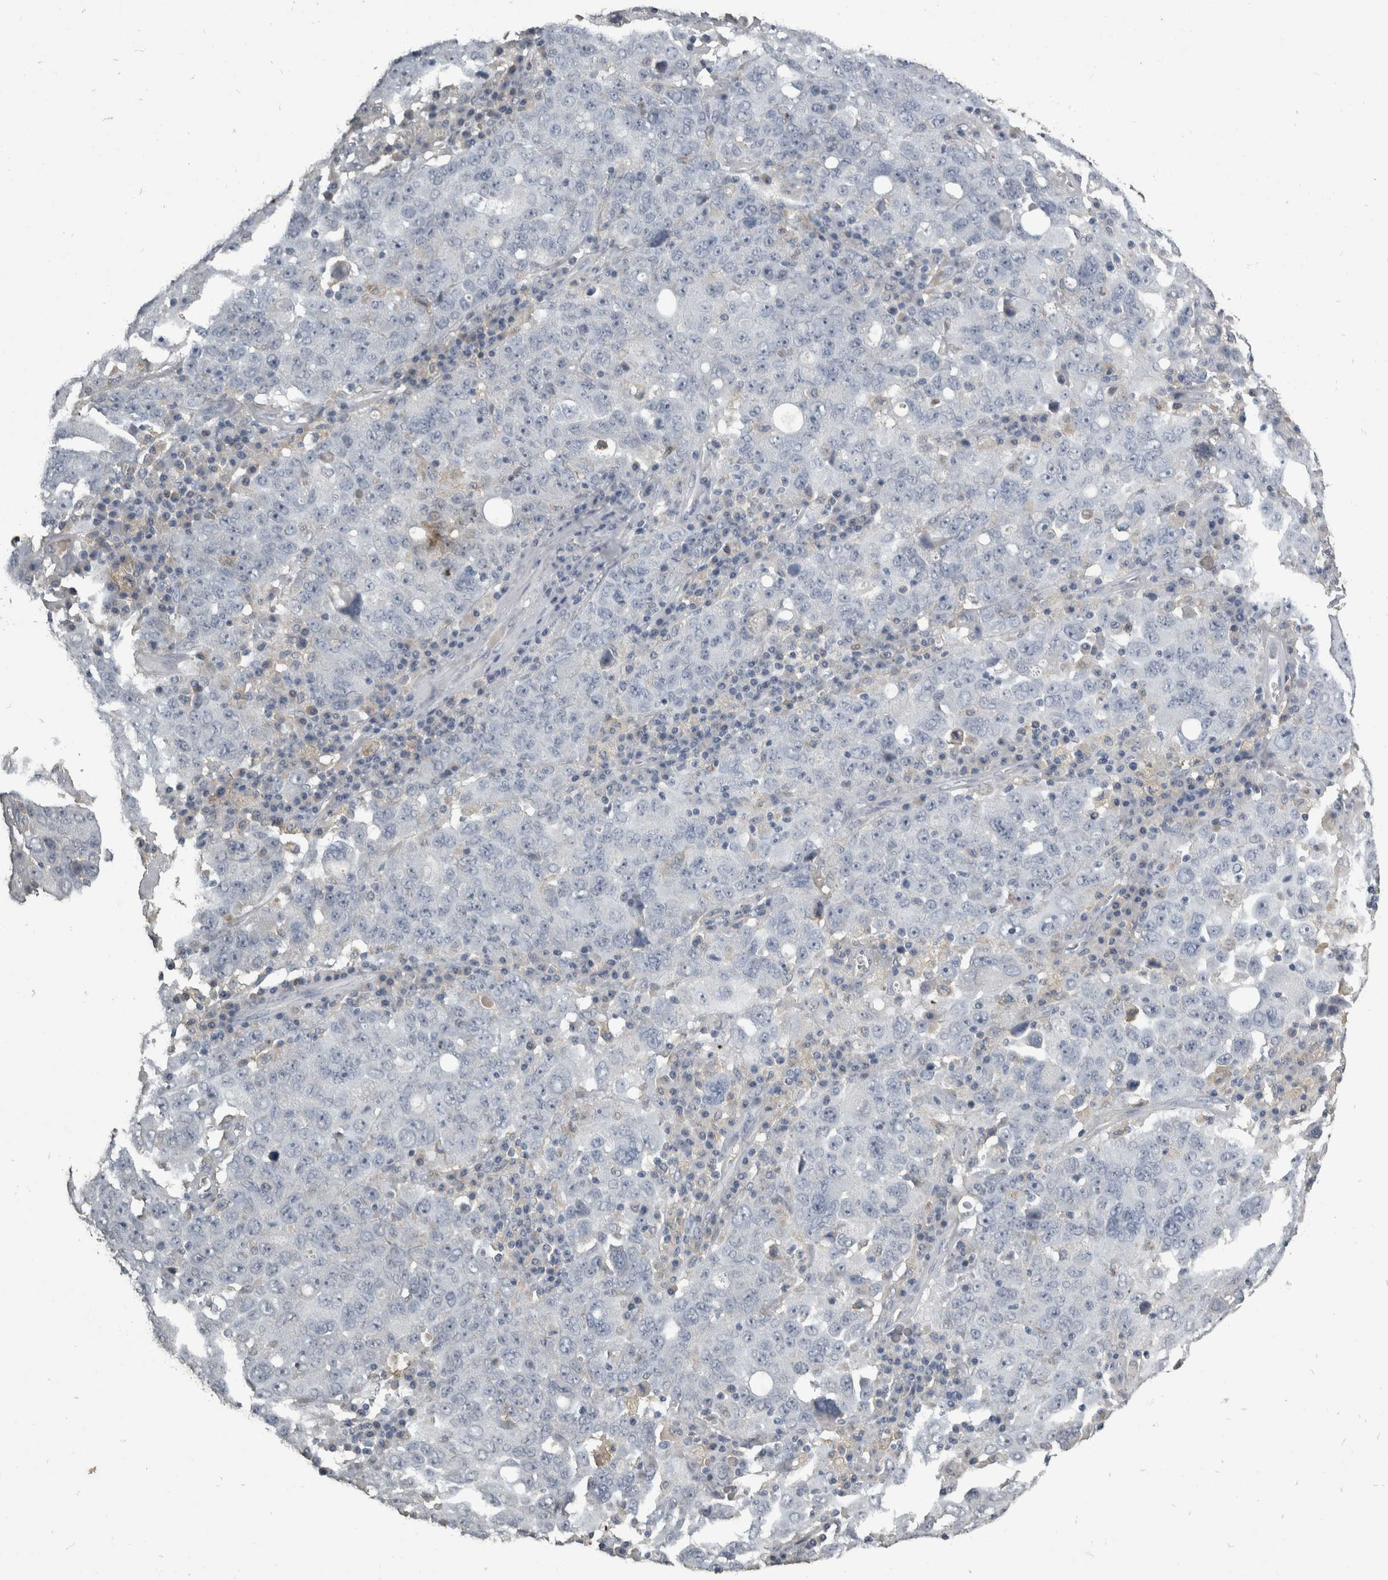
{"staining": {"intensity": "negative", "quantity": "none", "location": "none"}, "tissue": "ovarian cancer", "cell_type": "Tumor cells", "image_type": "cancer", "snomed": [{"axis": "morphology", "description": "Carcinoma, endometroid"}, {"axis": "topography", "description": "Ovary"}], "caption": "Immunohistochemistry photomicrograph of neoplastic tissue: human ovarian cancer stained with DAB shows no significant protein staining in tumor cells.", "gene": "PIK3AP1", "patient": {"sex": "female", "age": 62}}